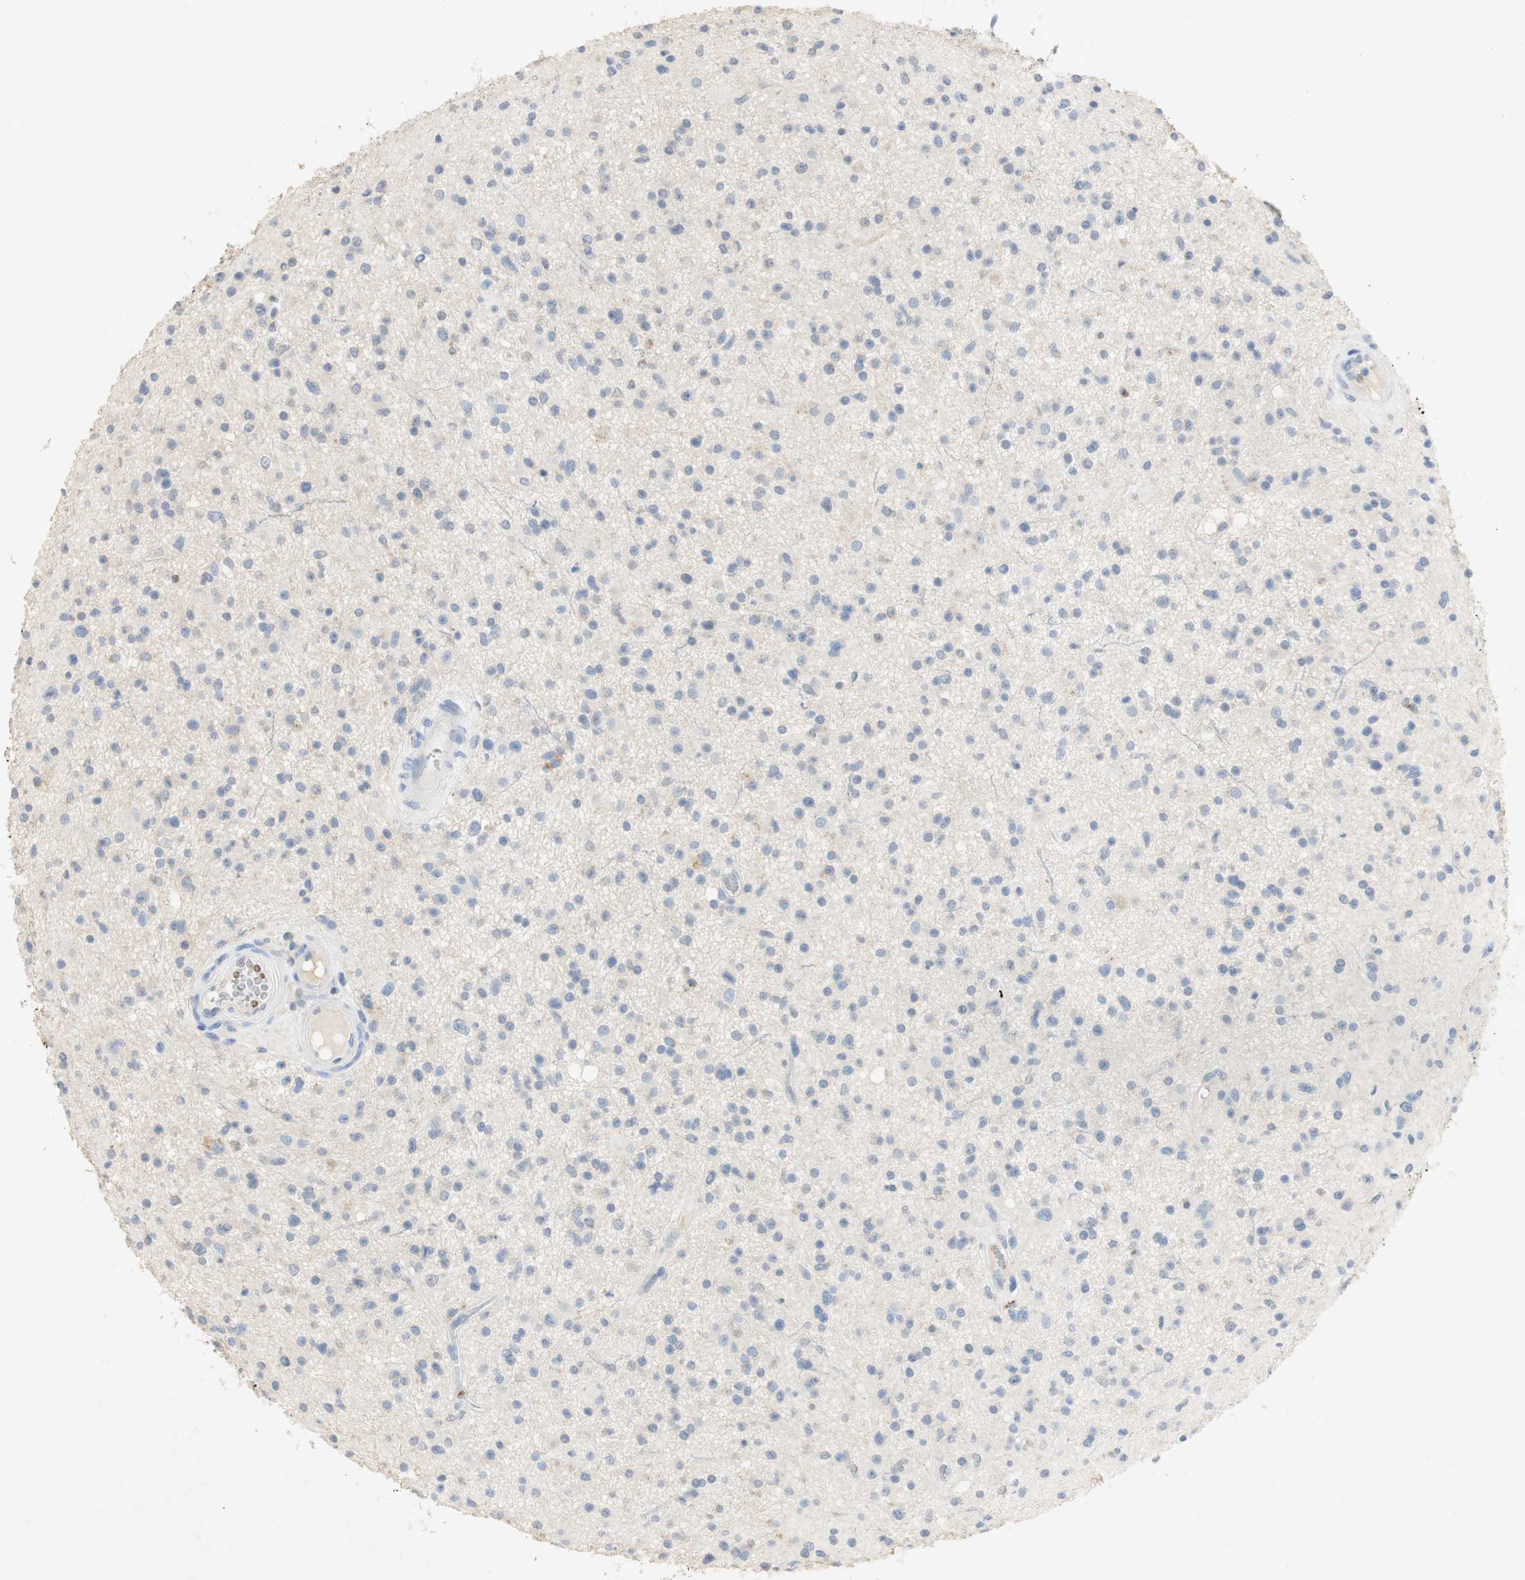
{"staining": {"intensity": "negative", "quantity": "none", "location": "none"}, "tissue": "glioma", "cell_type": "Tumor cells", "image_type": "cancer", "snomed": [{"axis": "morphology", "description": "Glioma, malignant, High grade"}, {"axis": "topography", "description": "Brain"}], "caption": "Human malignant glioma (high-grade) stained for a protein using immunohistochemistry (IHC) demonstrates no staining in tumor cells.", "gene": "EPO", "patient": {"sex": "male", "age": 33}}